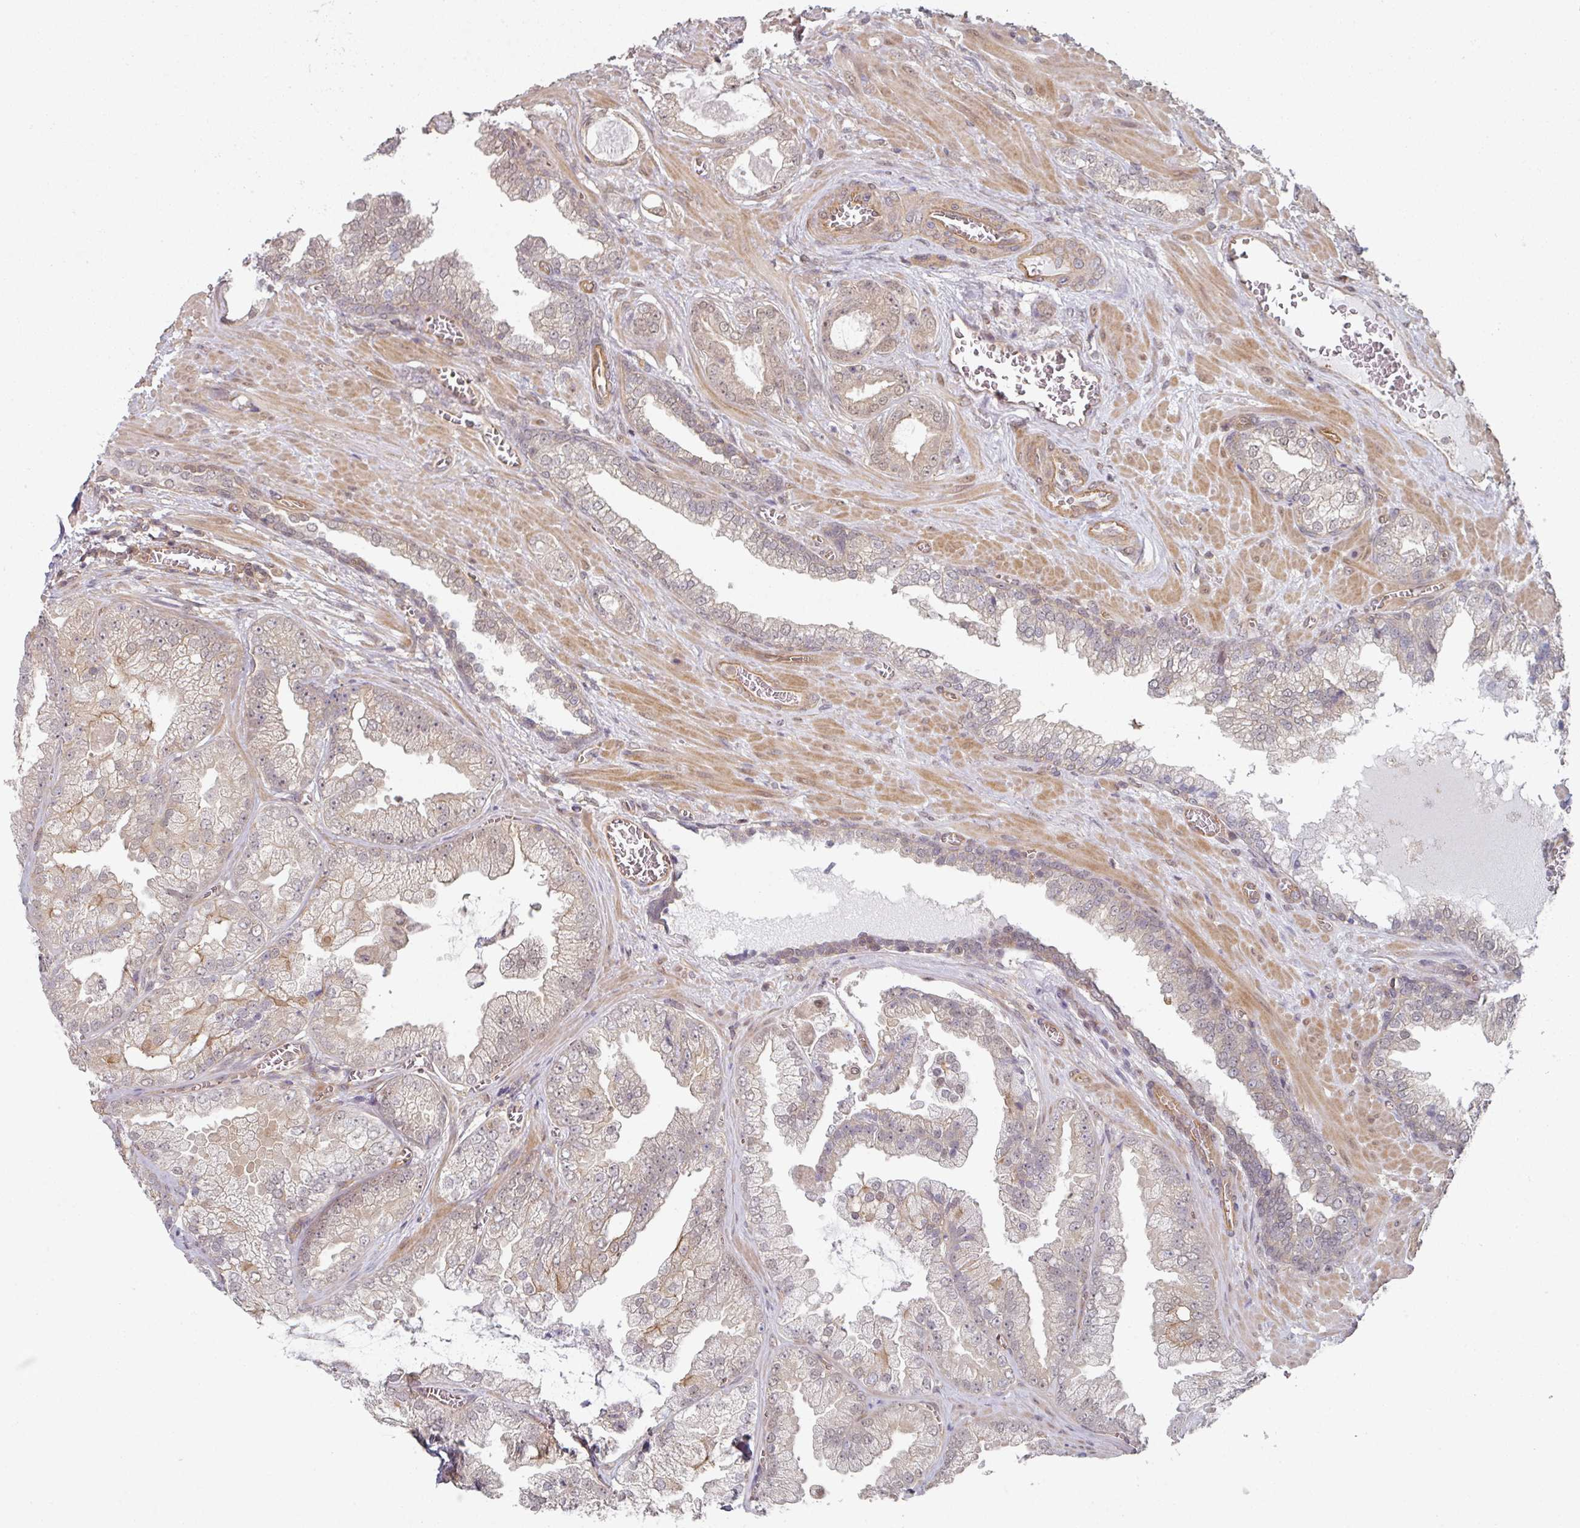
{"staining": {"intensity": "weak", "quantity": "25%-75%", "location": "cytoplasmic/membranous,nuclear"}, "tissue": "prostate cancer", "cell_type": "Tumor cells", "image_type": "cancer", "snomed": [{"axis": "morphology", "description": "Adenocarcinoma, Low grade"}, {"axis": "topography", "description": "Prostate"}], "caption": "A histopathology image showing weak cytoplasmic/membranous and nuclear expression in approximately 25%-75% of tumor cells in low-grade adenocarcinoma (prostate), as visualized by brown immunohistochemical staining.", "gene": "PSME3IP1", "patient": {"sex": "male", "age": 57}}